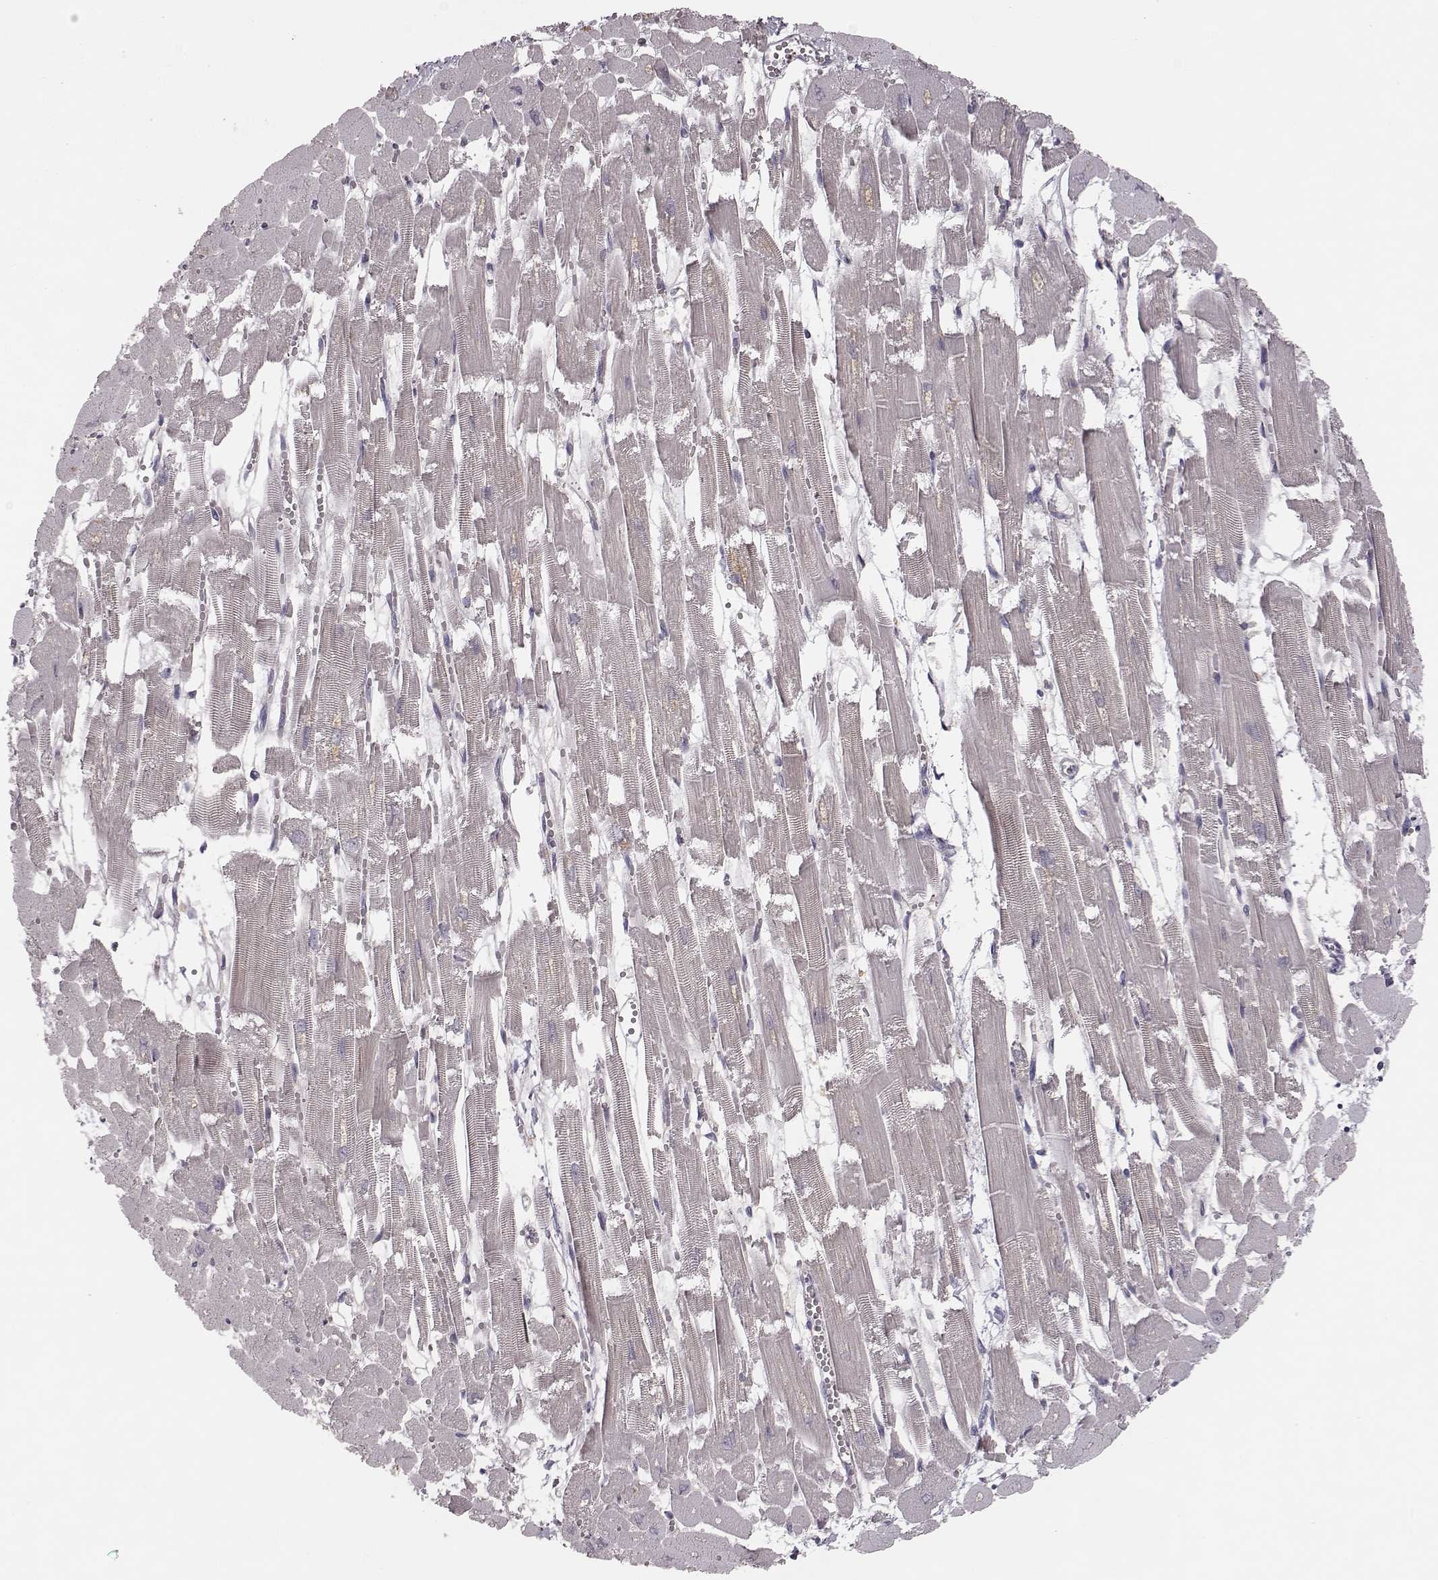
{"staining": {"intensity": "negative", "quantity": "none", "location": "none"}, "tissue": "heart muscle", "cell_type": "Cardiomyocytes", "image_type": "normal", "snomed": [{"axis": "morphology", "description": "Normal tissue, NOS"}, {"axis": "topography", "description": "Heart"}], "caption": "The micrograph reveals no staining of cardiomyocytes in normal heart muscle. The staining is performed using DAB (3,3'-diaminobenzidine) brown chromogen with nuclei counter-stained in using hematoxylin.", "gene": "TLX3", "patient": {"sex": "female", "age": 52}}